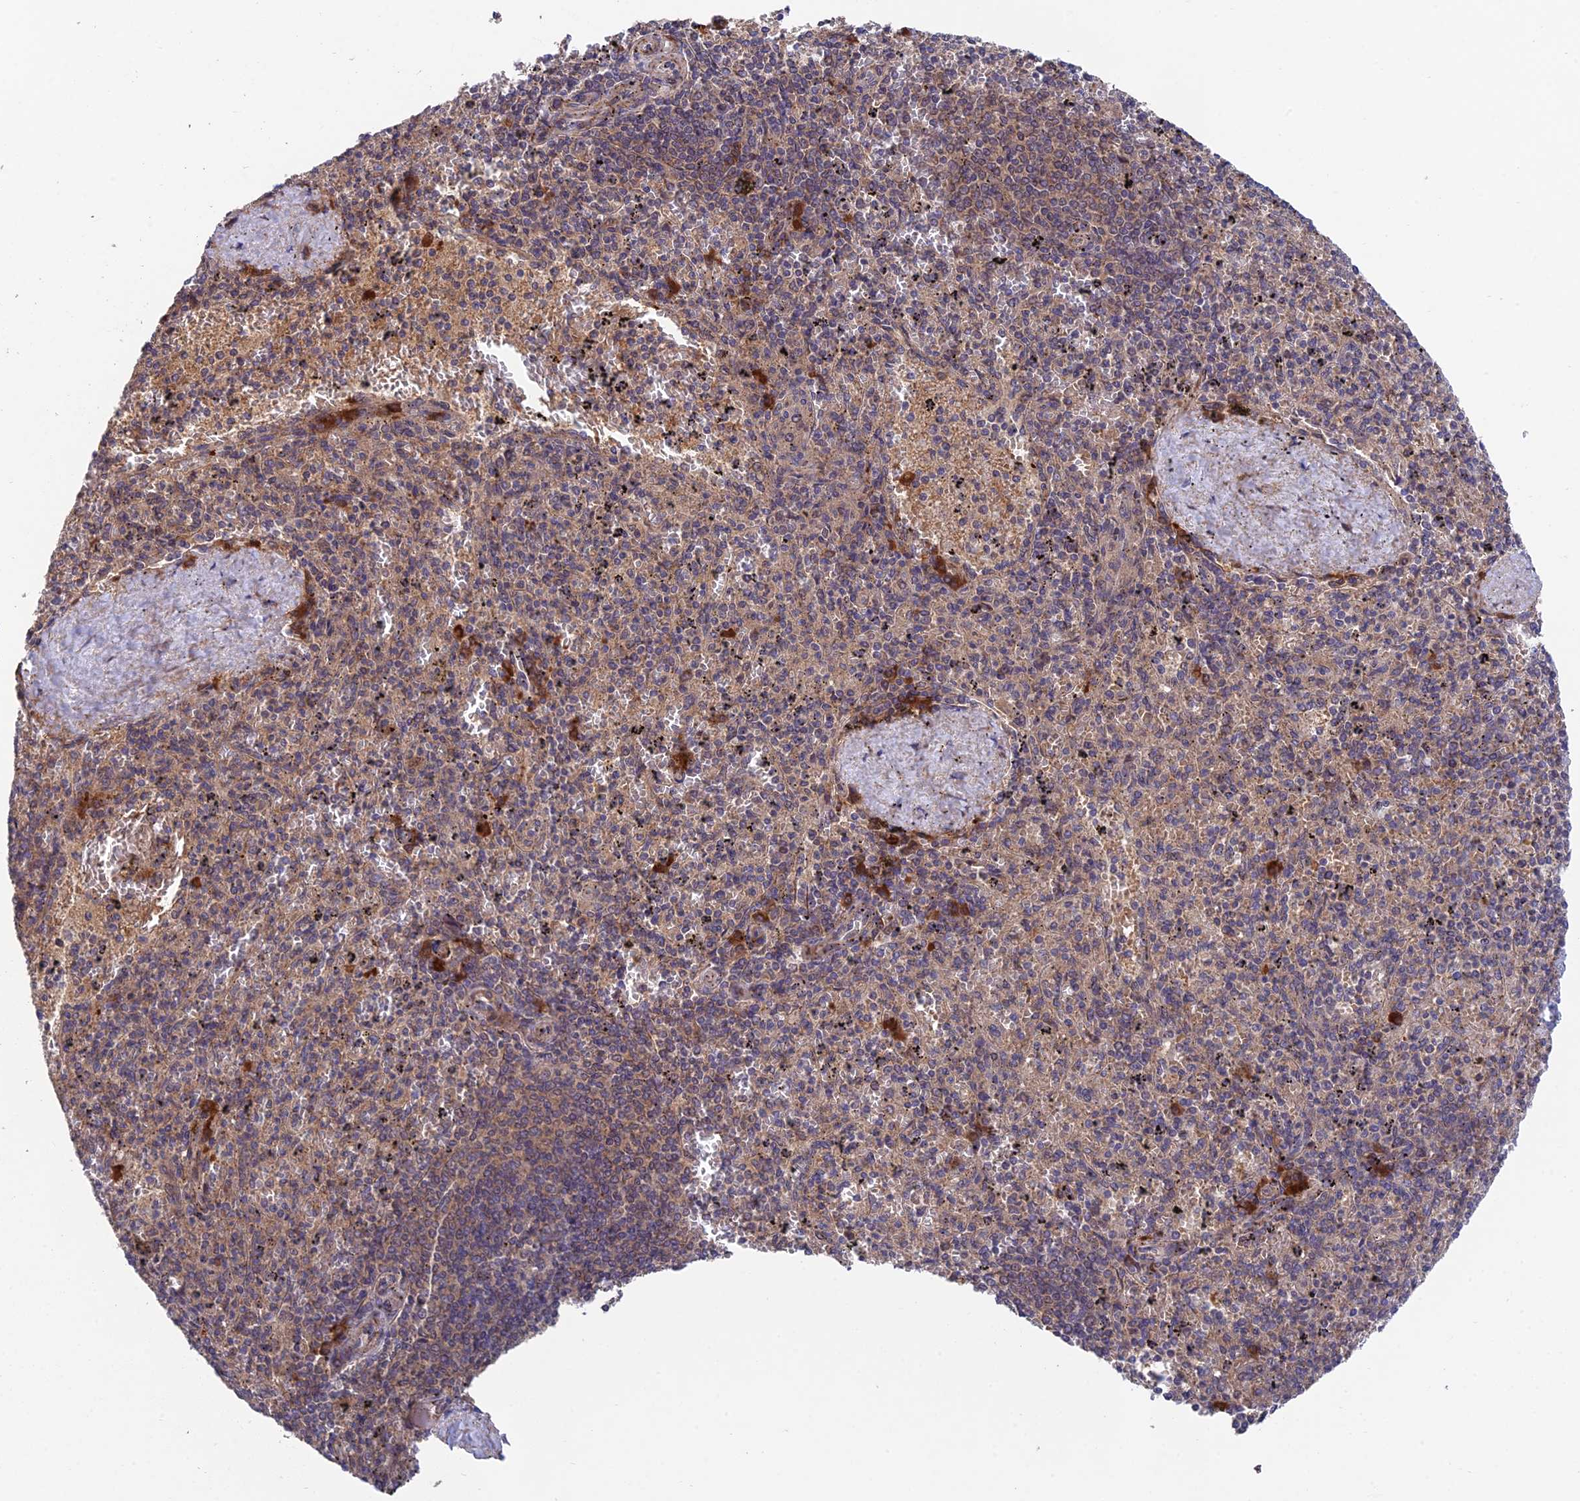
{"staining": {"intensity": "strong", "quantity": "<25%", "location": "cytoplasmic/membranous"}, "tissue": "spleen", "cell_type": "Cells in red pulp", "image_type": "normal", "snomed": [{"axis": "morphology", "description": "Normal tissue, NOS"}, {"axis": "topography", "description": "Spleen"}], "caption": "A histopathology image of spleen stained for a protein shows strong cytoplasmic/membranous brown staining in cells in red pulp. The staining was performed using DAB (3,3'-diaminobenzidine) to visualize the protein expression in brown, while the nuclei were stained in blue with hematoxylin (Magnification: 20x).", "gene": "UROS", "patient": {"sex": "male", "age": 82}}